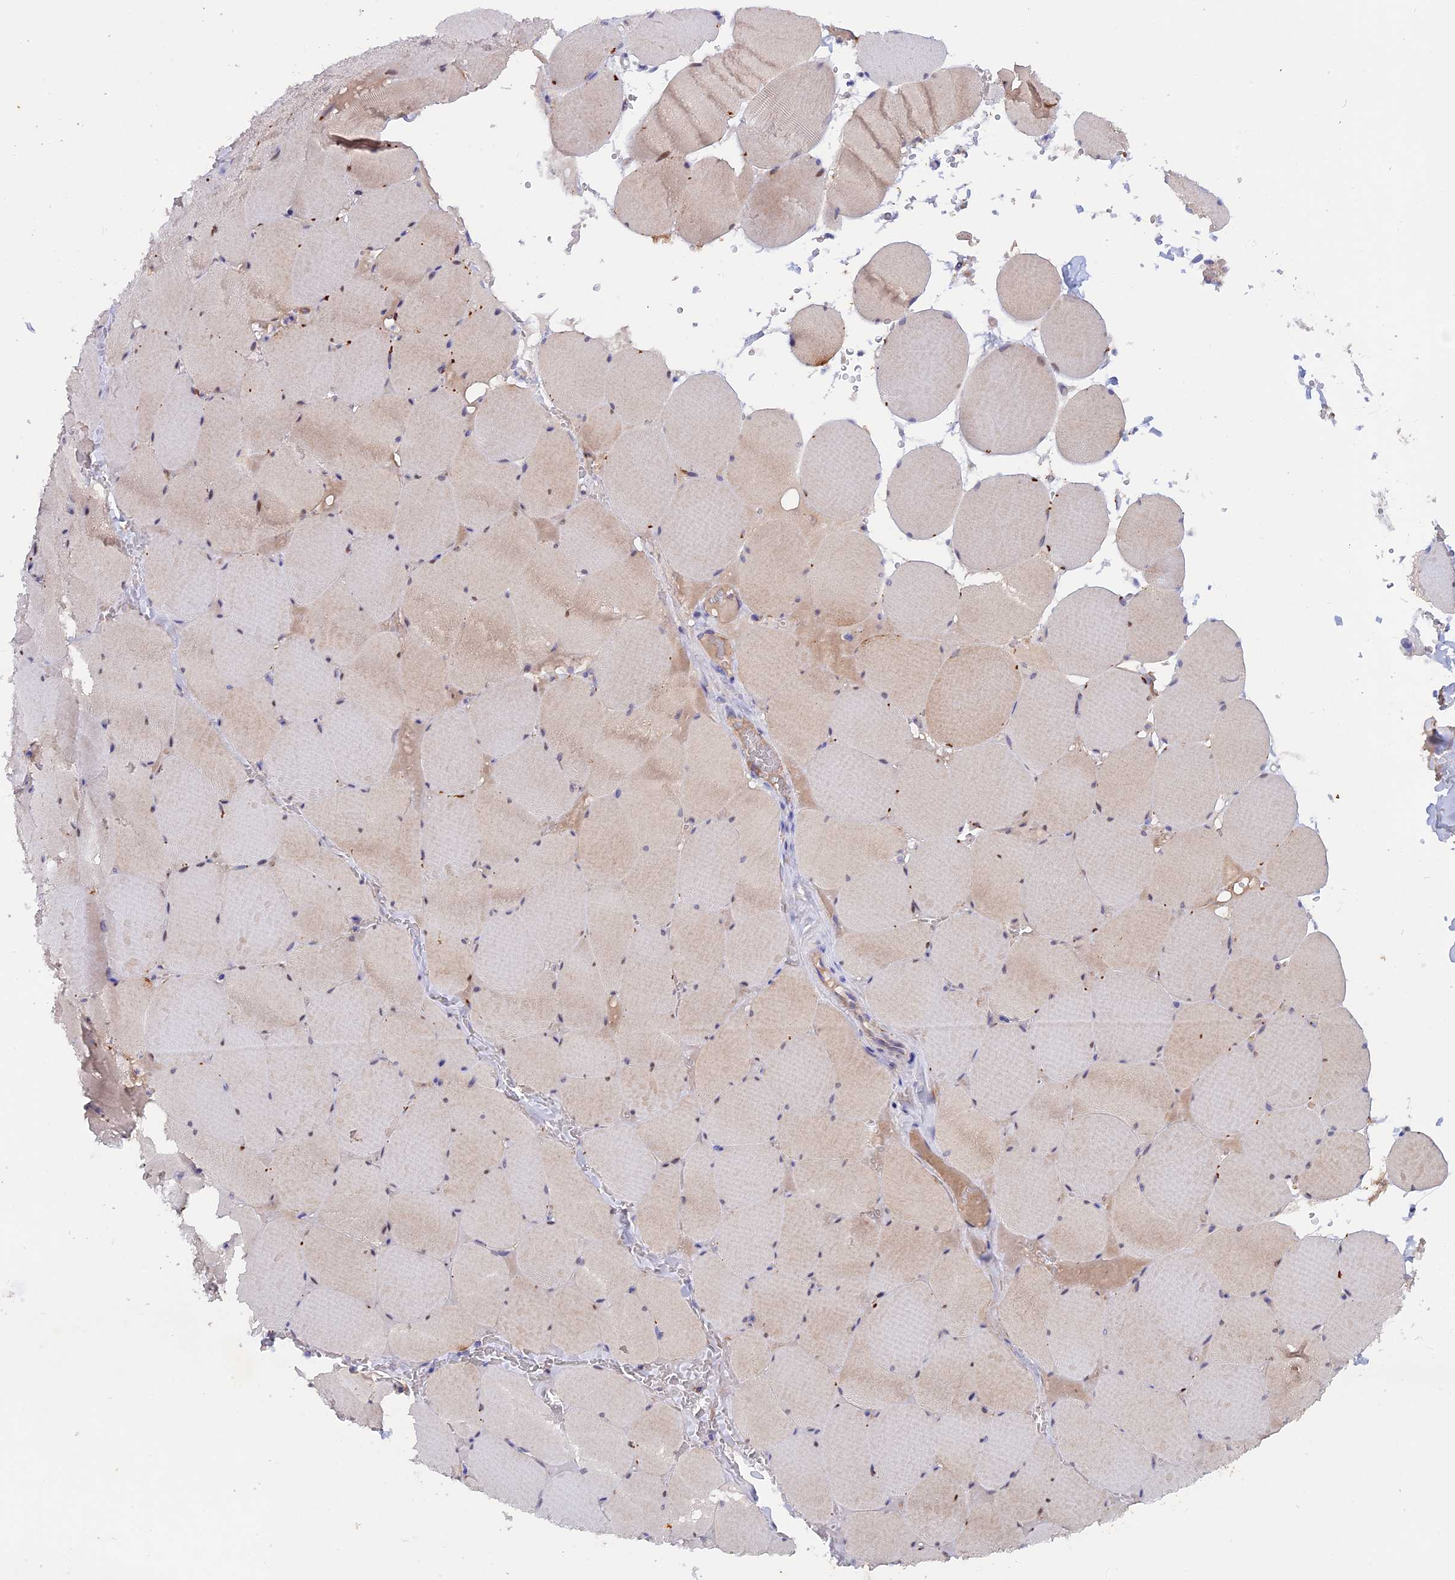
{"staining": {"intensity": "weak", "quantity": "25%-75%", "location": "cytoplasmic/membranous"}, "tissue": "skeletal muscle", "cell_type": "Myocytes", "image_type": "normal", "snomed": [{"axis": "morphology", "description": "Normal tissue, NOS"}, {"axis": "topography", "description": "Skeletal muscle"}, {"axis": "topography", "description": "Head-Neck"}], "caption": "A brown stain labels weak cytoplasmic/membranous expression of a protein in myocytes of benign human skeletal muscle. (DAB IHC, brown staining for protein, blue staining for nuclei).", "gene": "GK5", "patient": {"sex": "male", "age": 66}}